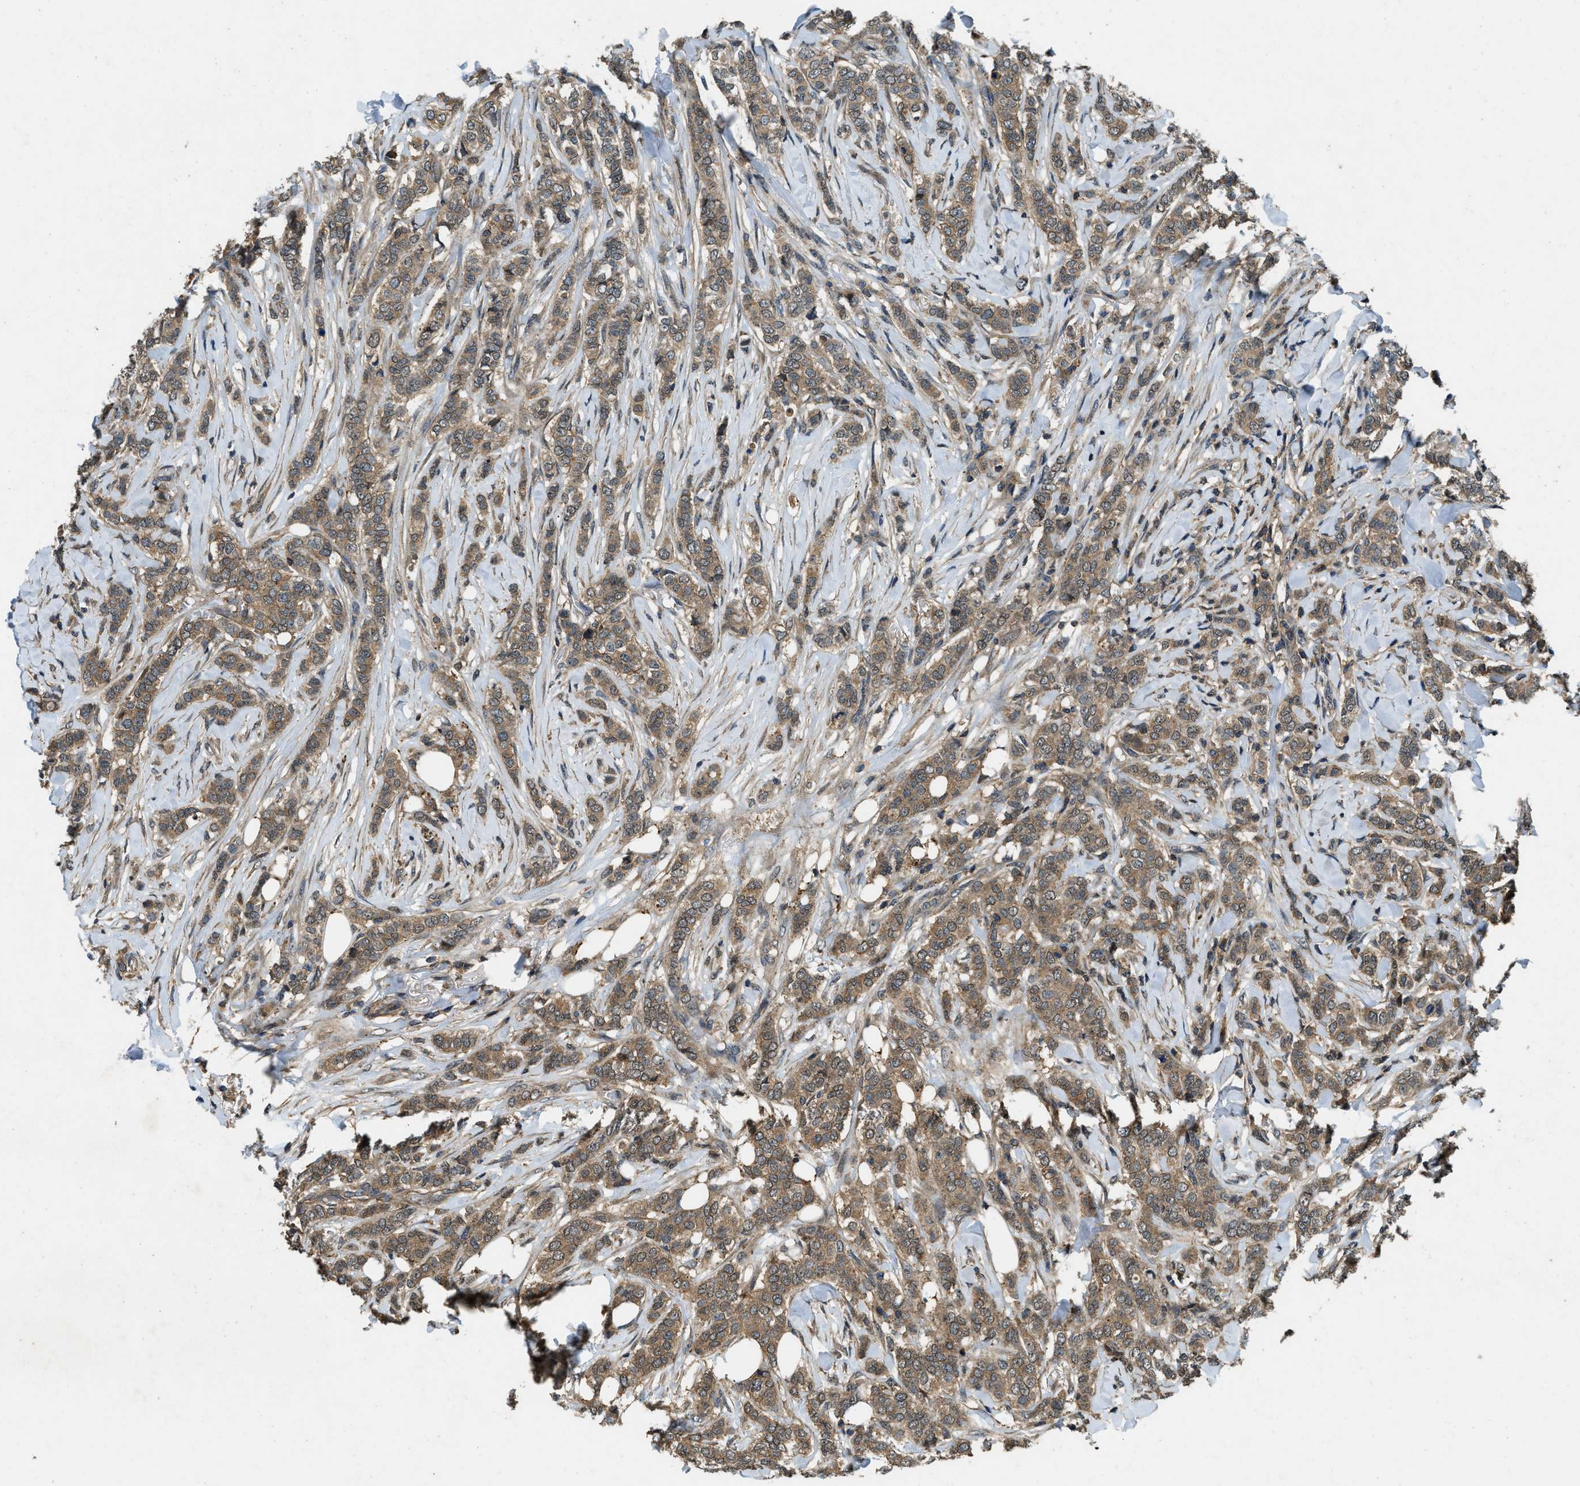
{"staining": {"intensity": "moderate", "quantity": ">75%", "location": "cytoplasmic/membranous"}, "tissue": "breast cancer", "cell_type": "Tumor cells", "image_type": "cancer", "snomed": [{"axis": "morphology", "description": "Lobular carcinoma"}, {"axis": "topography", "description": "Skin"}, {"axis": "topography", "description": "Breast"}], "caption": "Breast cancer tissue shows moderate cytoplasmic/membranous positivity in approximately >75% of tumor cells, visualized by immunohistochemistry.", "gene": "ATP8B1", "patient": {"sex": "female", "age": 46}}